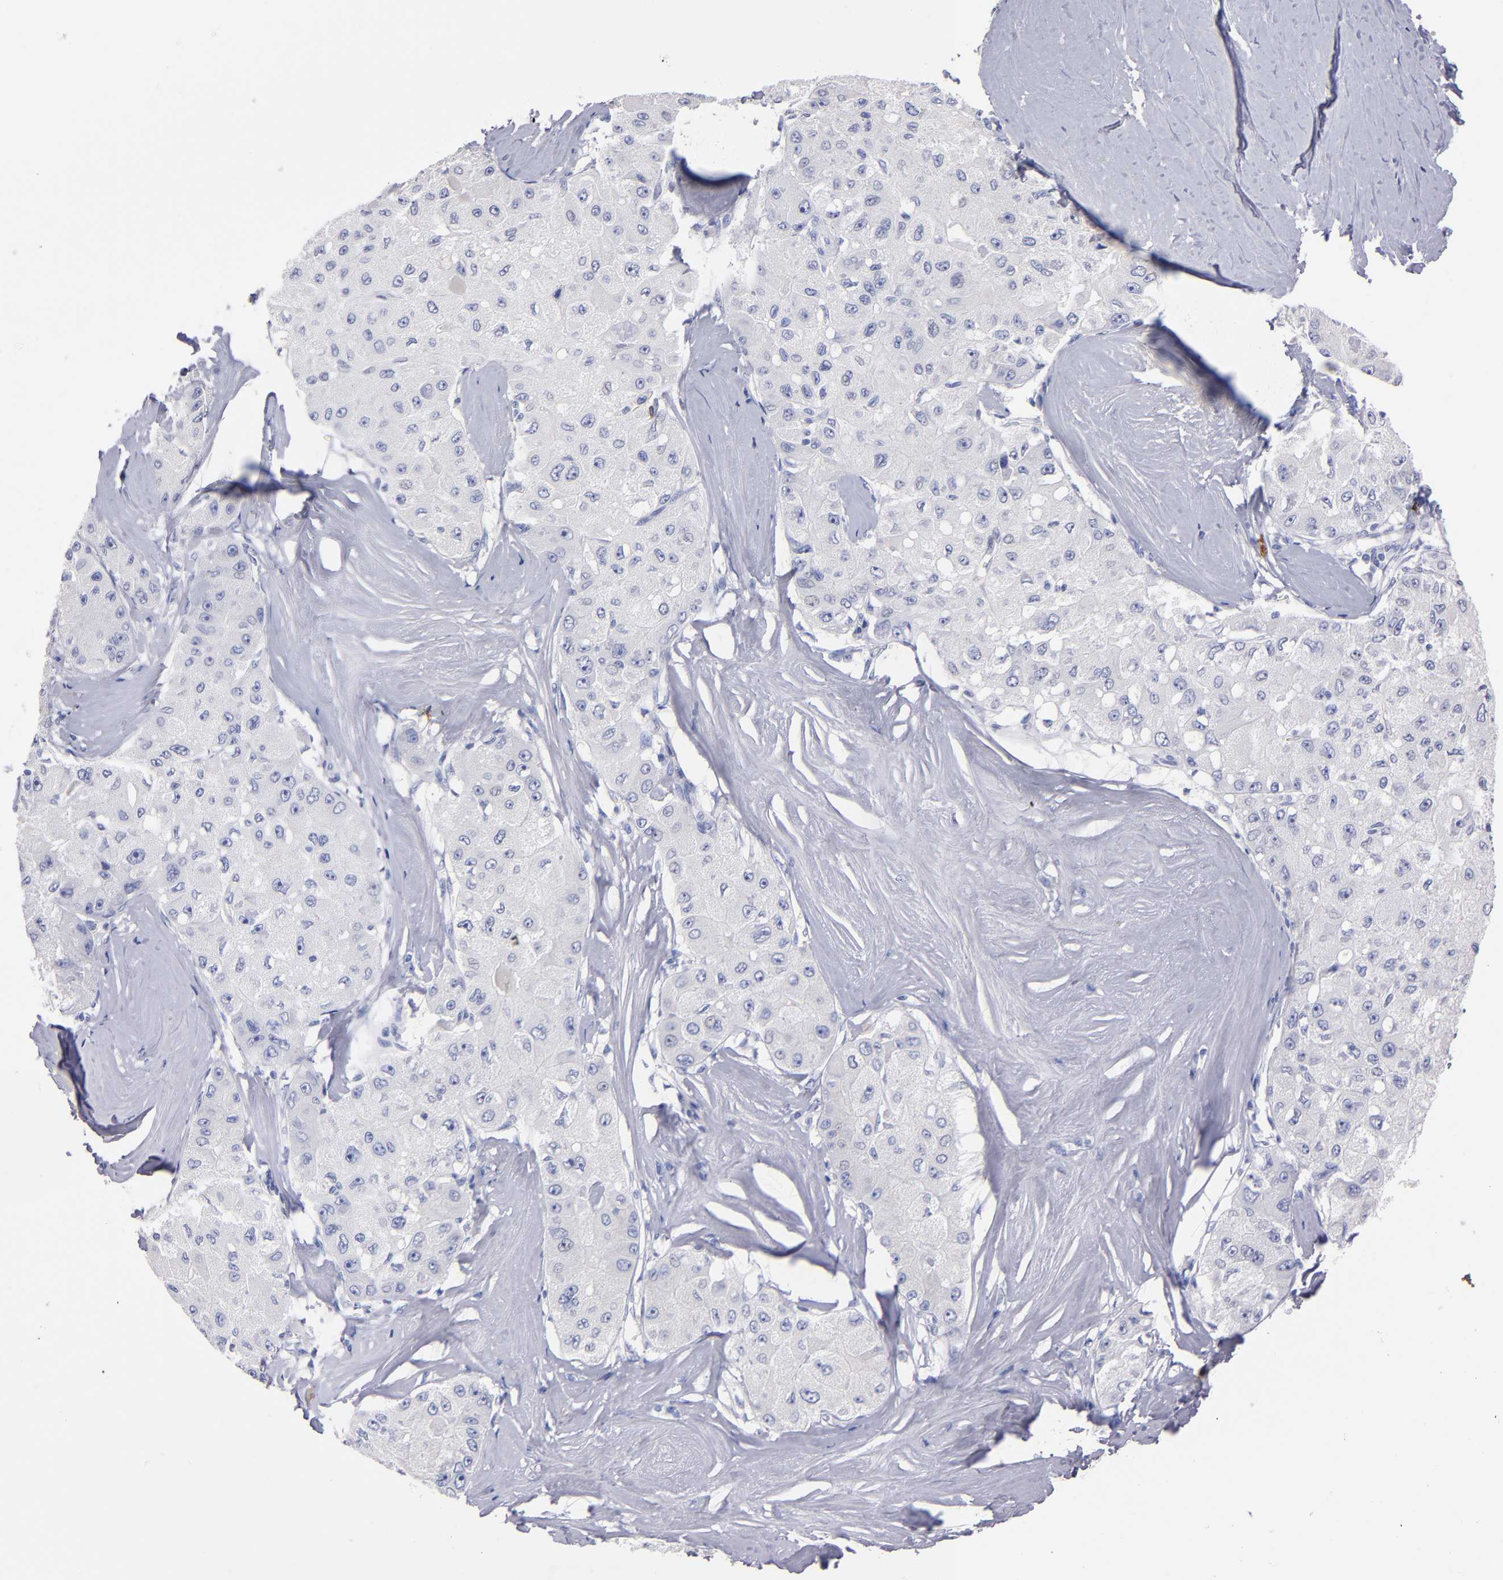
{"staining": {"intensity": "negative", "quantity": "none", "location": "none"}, "tissue": "liver cancer", "cell_type": "Tumor cells", "image_type": "cancer", "snomed": [{"axis": "morphology", "description": "Carcinoma, Hepatocellular, NOS"}, {"axis": "topography", "description": "Liver"}], "caption": "The image shows no staining of tumor cells in liver cancer (hepatocellular carcinoma).", "gene": "KIT", "patient": {"sex": "male", "age": 80}}